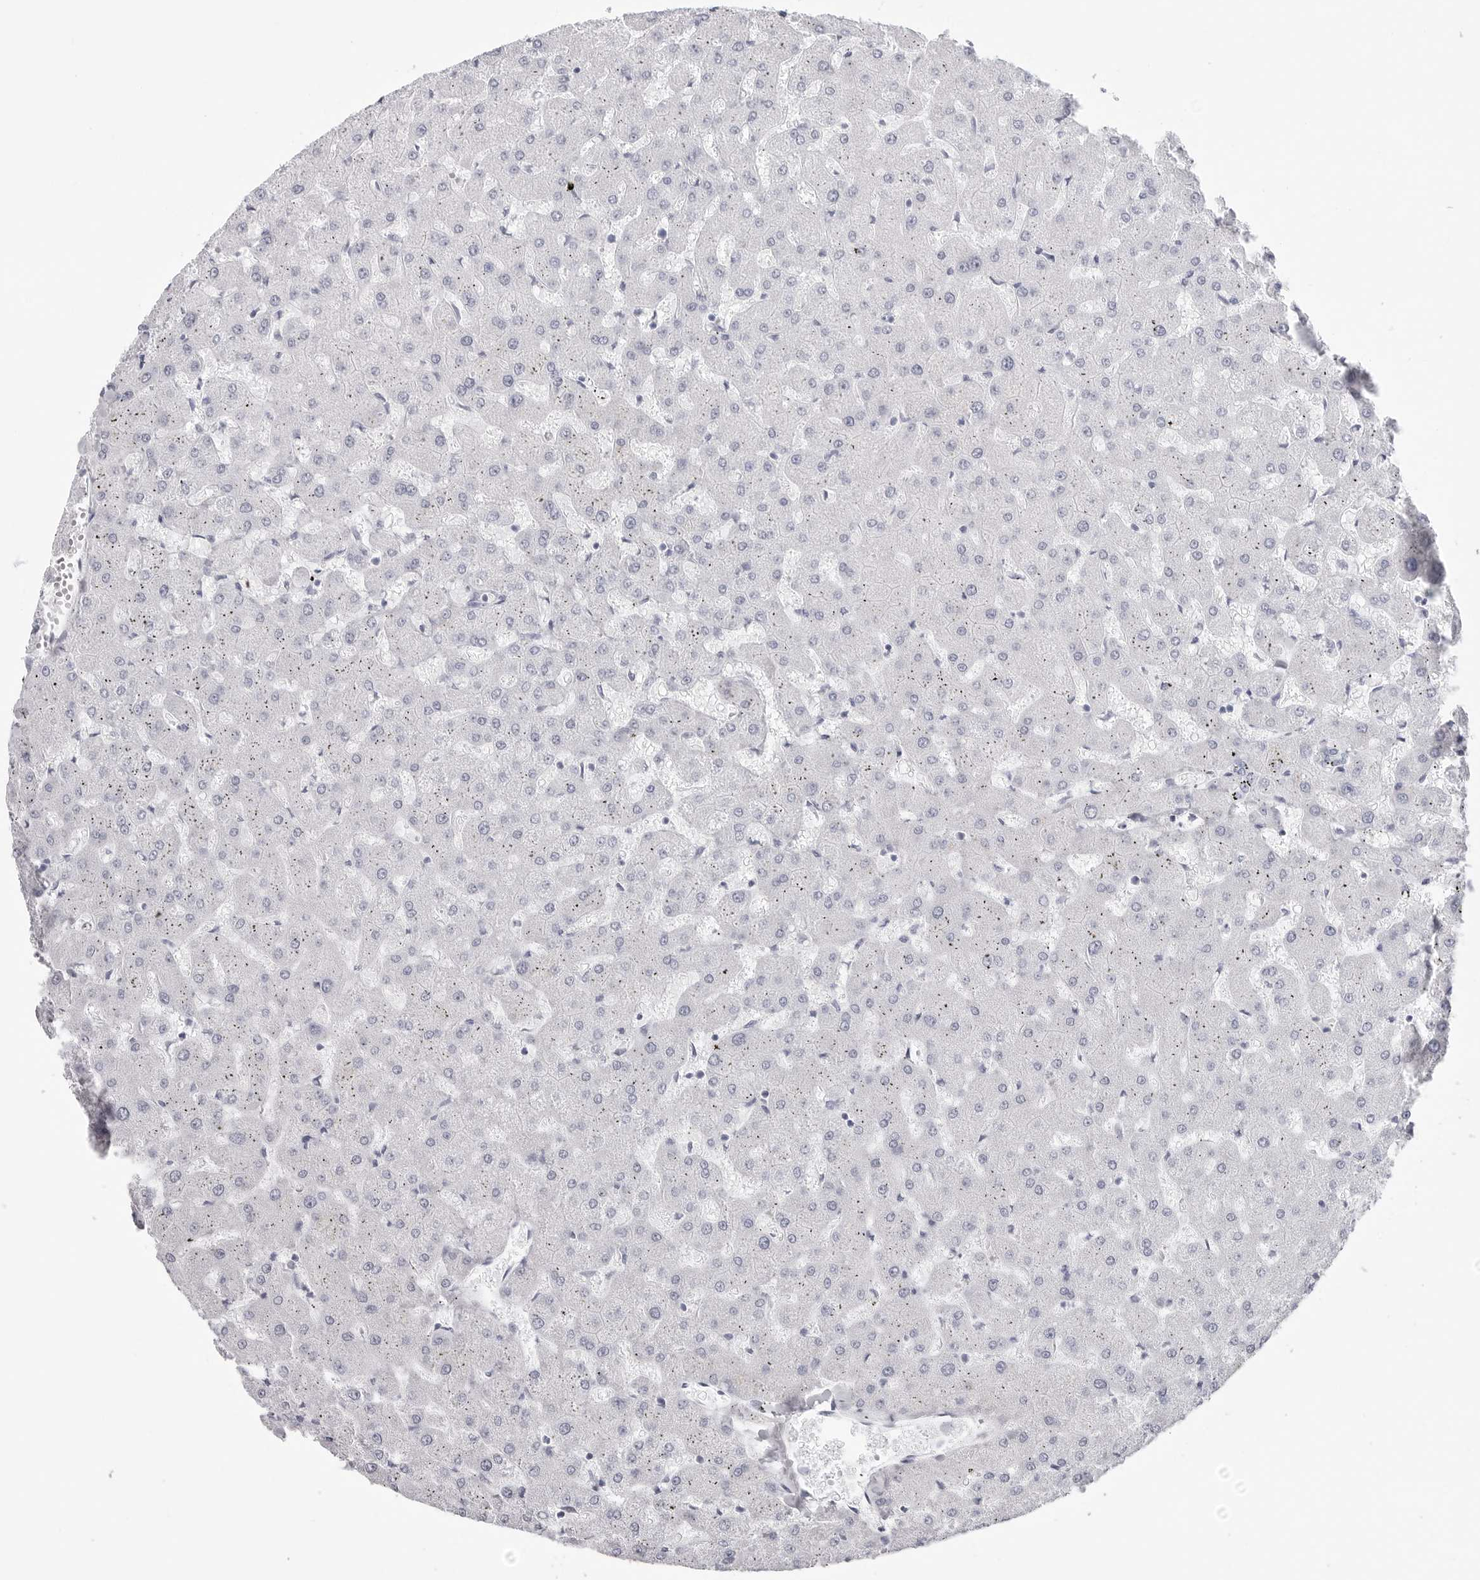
{"staining": {"intensity": "negative", "quantity": "none", "location": "none"}, "tissue": "liver", "cell_type": "Cholangiocytes", "image_type": "normal", "snomed": [{"axis": "morphology", "description": "Normal tissue, NOS"}, {"axis": "topography", "description": "Liver"}], "caption": "High magnification brightfield microscopy of normal liver stained with DAB (3,3'-diaminobenzidine) (brown) and counterstained with hematoxylin (blue): cholangiocytes show no significant positivity.", "gene": "CST2", "patient": {"sex": "female", "age": 63}}